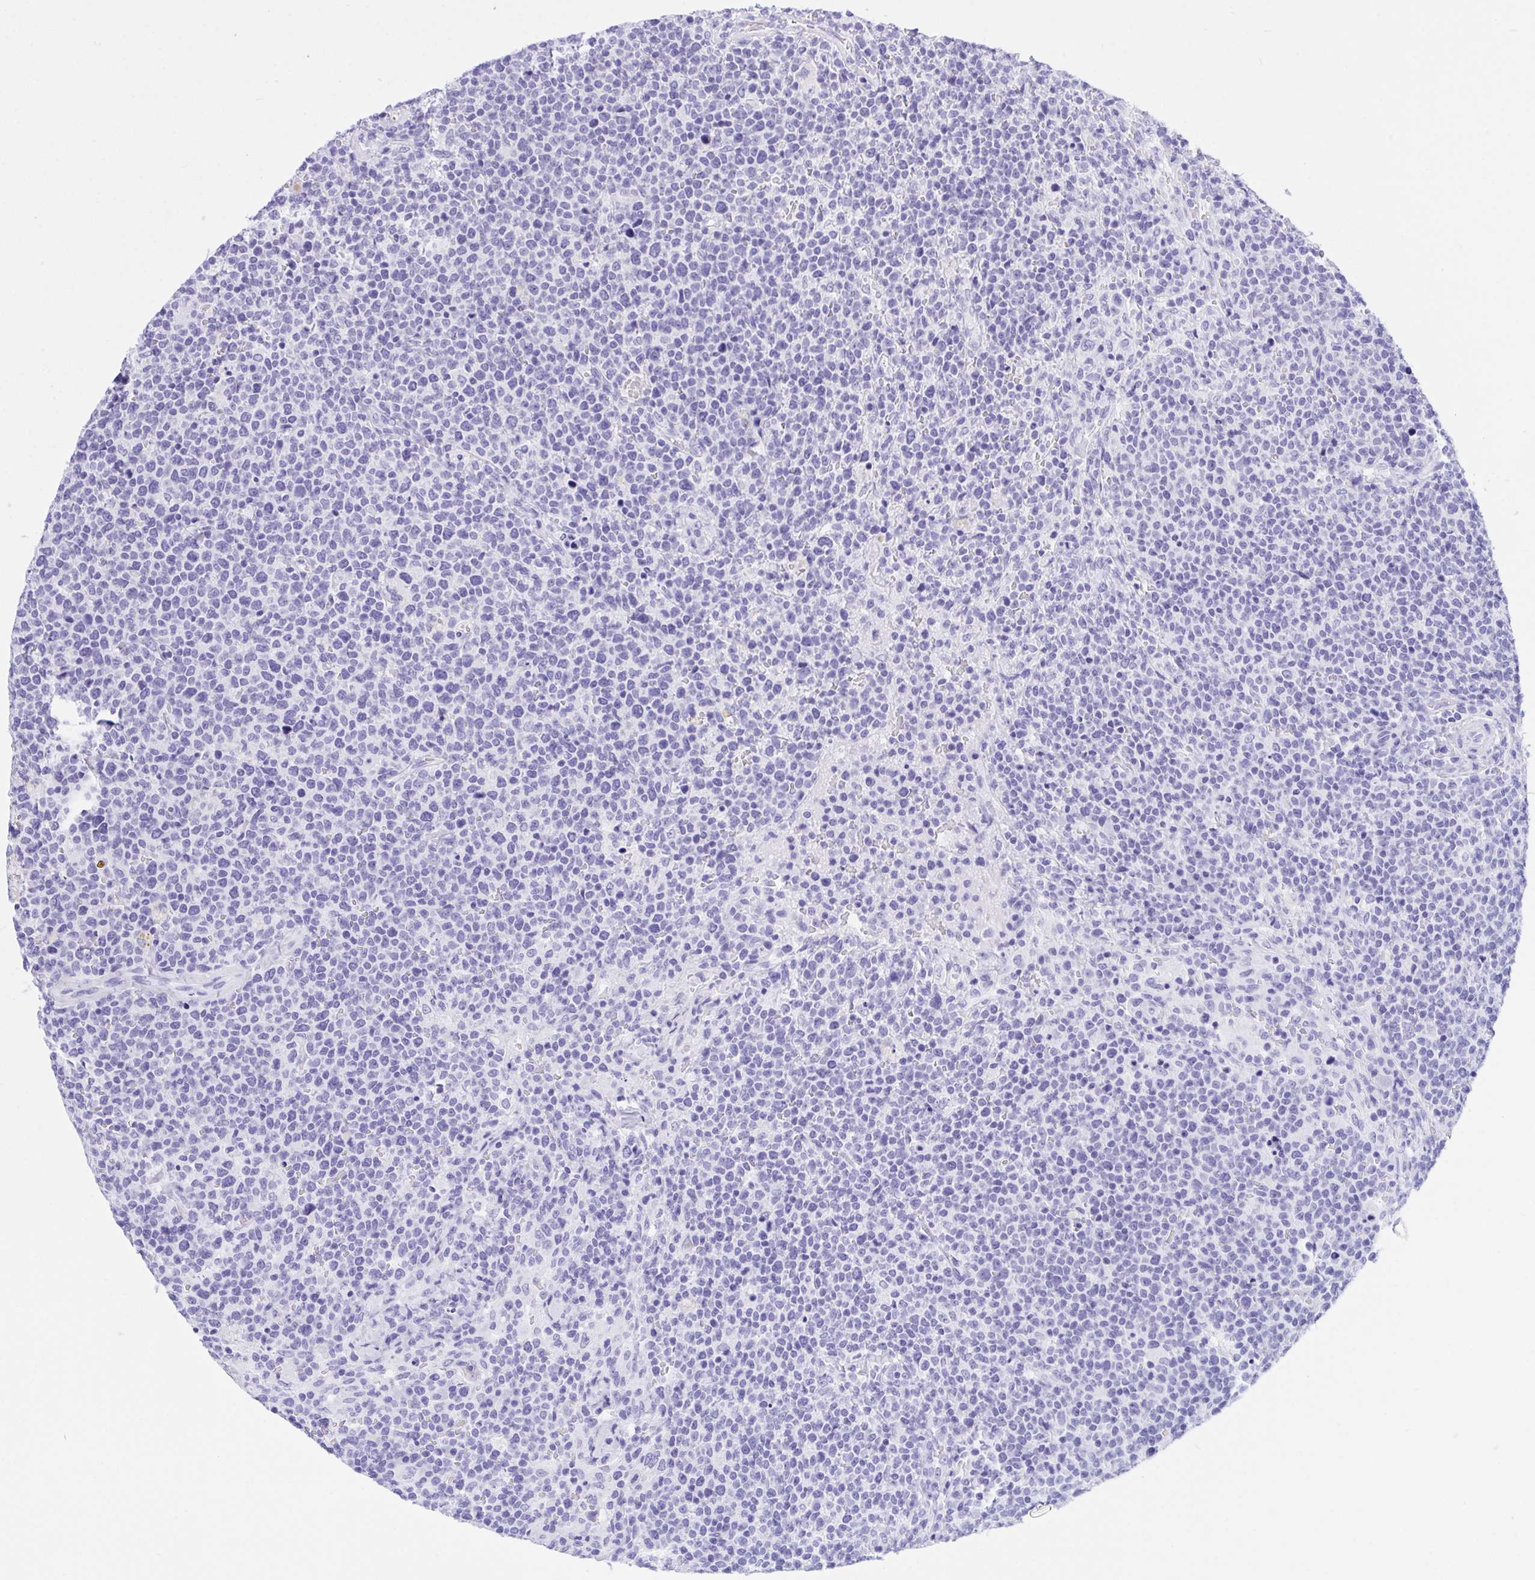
{"staining": {"intensity": "negative", "quantity": "none", "location": "none"}, "tissue": "lymphoma", "cell_type": "Tumor cells", "image_type": "cancer", "snomed": [{"axis": "morphology", "description": "Malignant lymphoma, non-Hodgkin's type, High grade"}, {"axis": "topography", "description": "Lymph node"}], "caption": "High-grade malignant lymphoma, non-Hodgkin's type was stained to show a protein in brown. There is no significant staining in tumor cells.", "gene": "TLN2", "patient": {"sex": "male", "age": 61}}